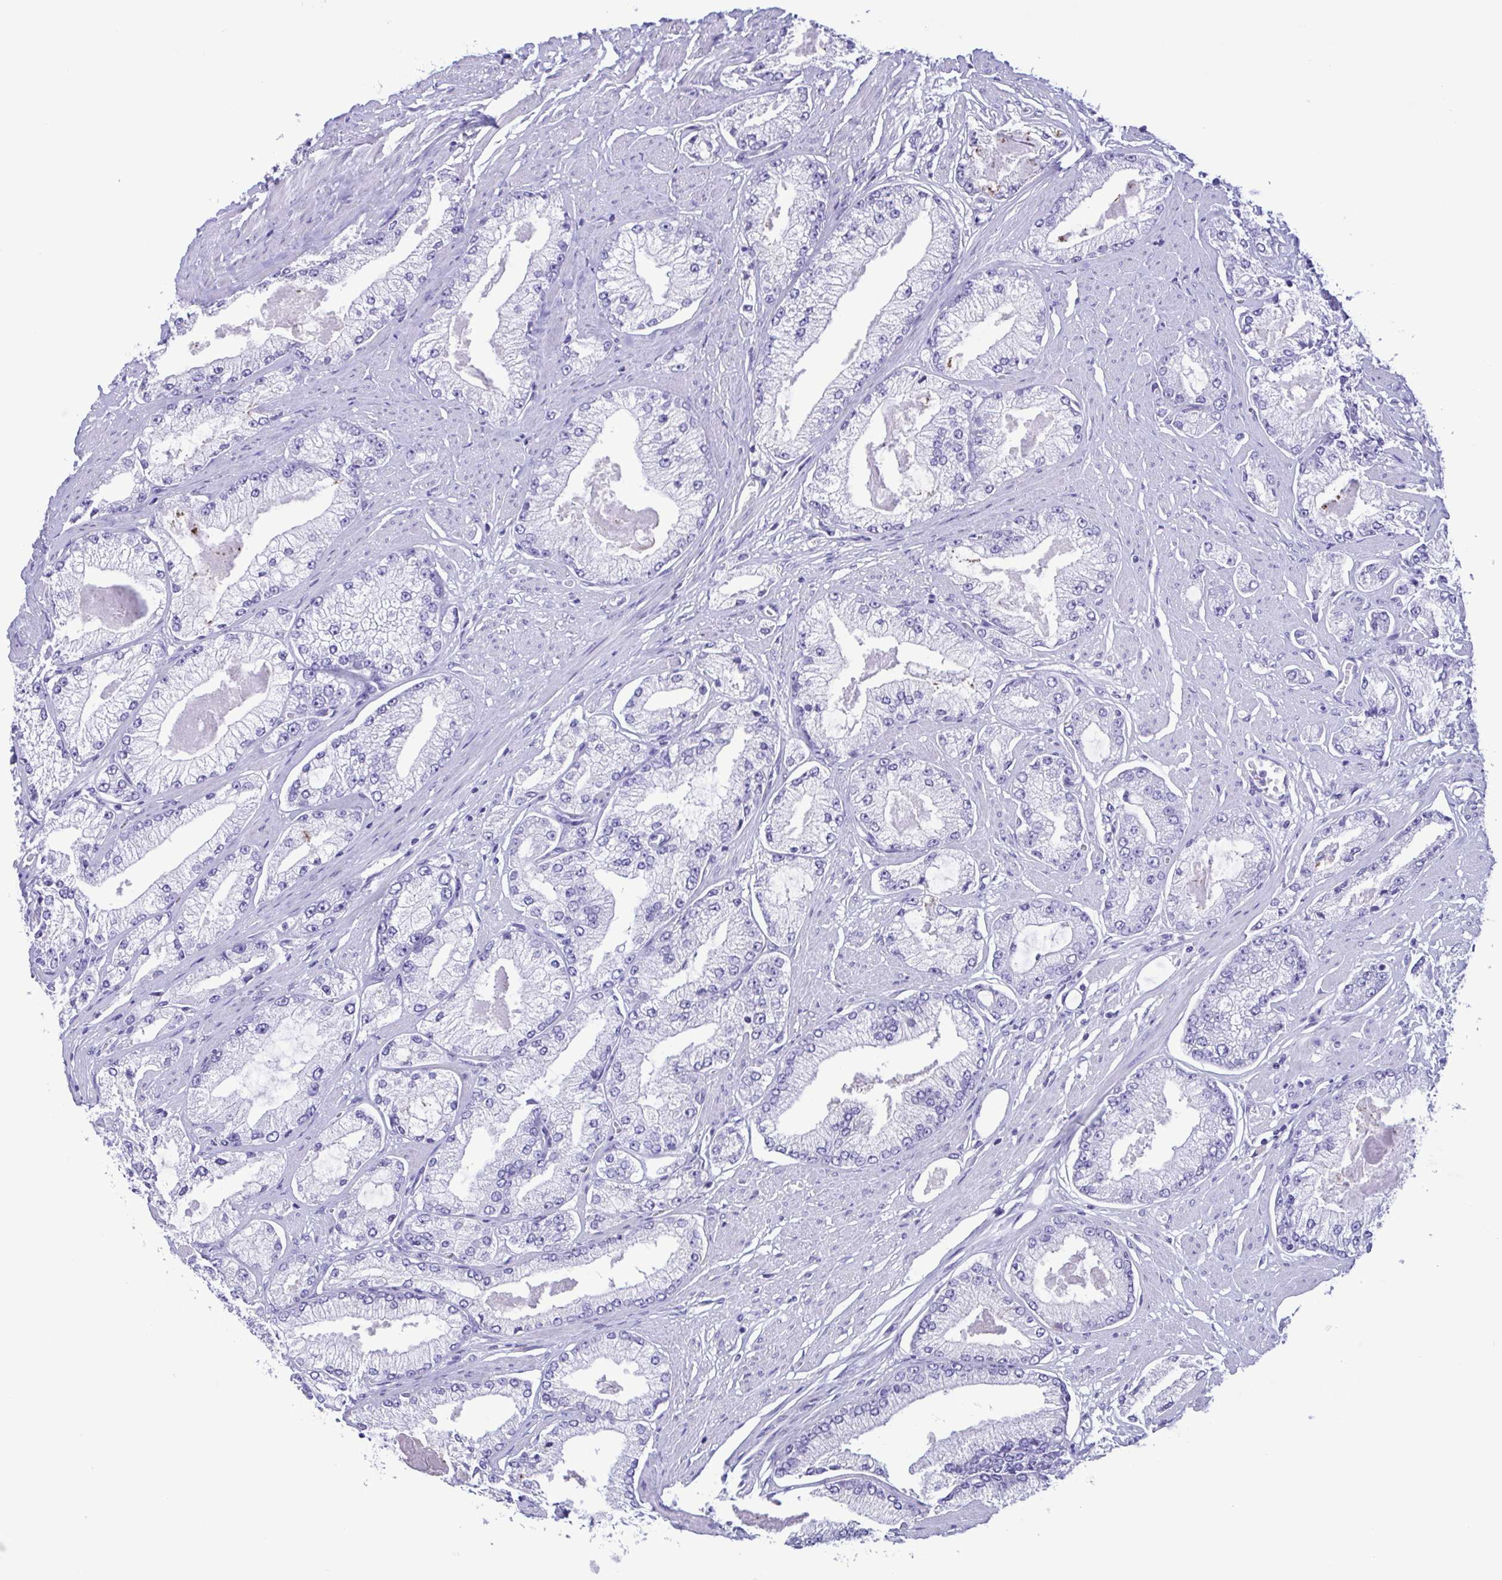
{"staining": {"intensity": "negative", "quantity": "none", "location": "none"}, "tissue": "prostate cancer", "cell_type": "Tumor cells", "image_type": "cancer", "snomed": [{"axis": "morphology", "description": "Adenocarcinoma, High grade"}, {"axis": "topography", "description": "Prostate"}], "caption": "This is an immunohistochemistry (IHC) image of human adenocarcinoma (high-grade) (prostate). There is no expression in tumor cells.", "gene": "TSPY2", "patient": {"sex": "male", "age": 68}}